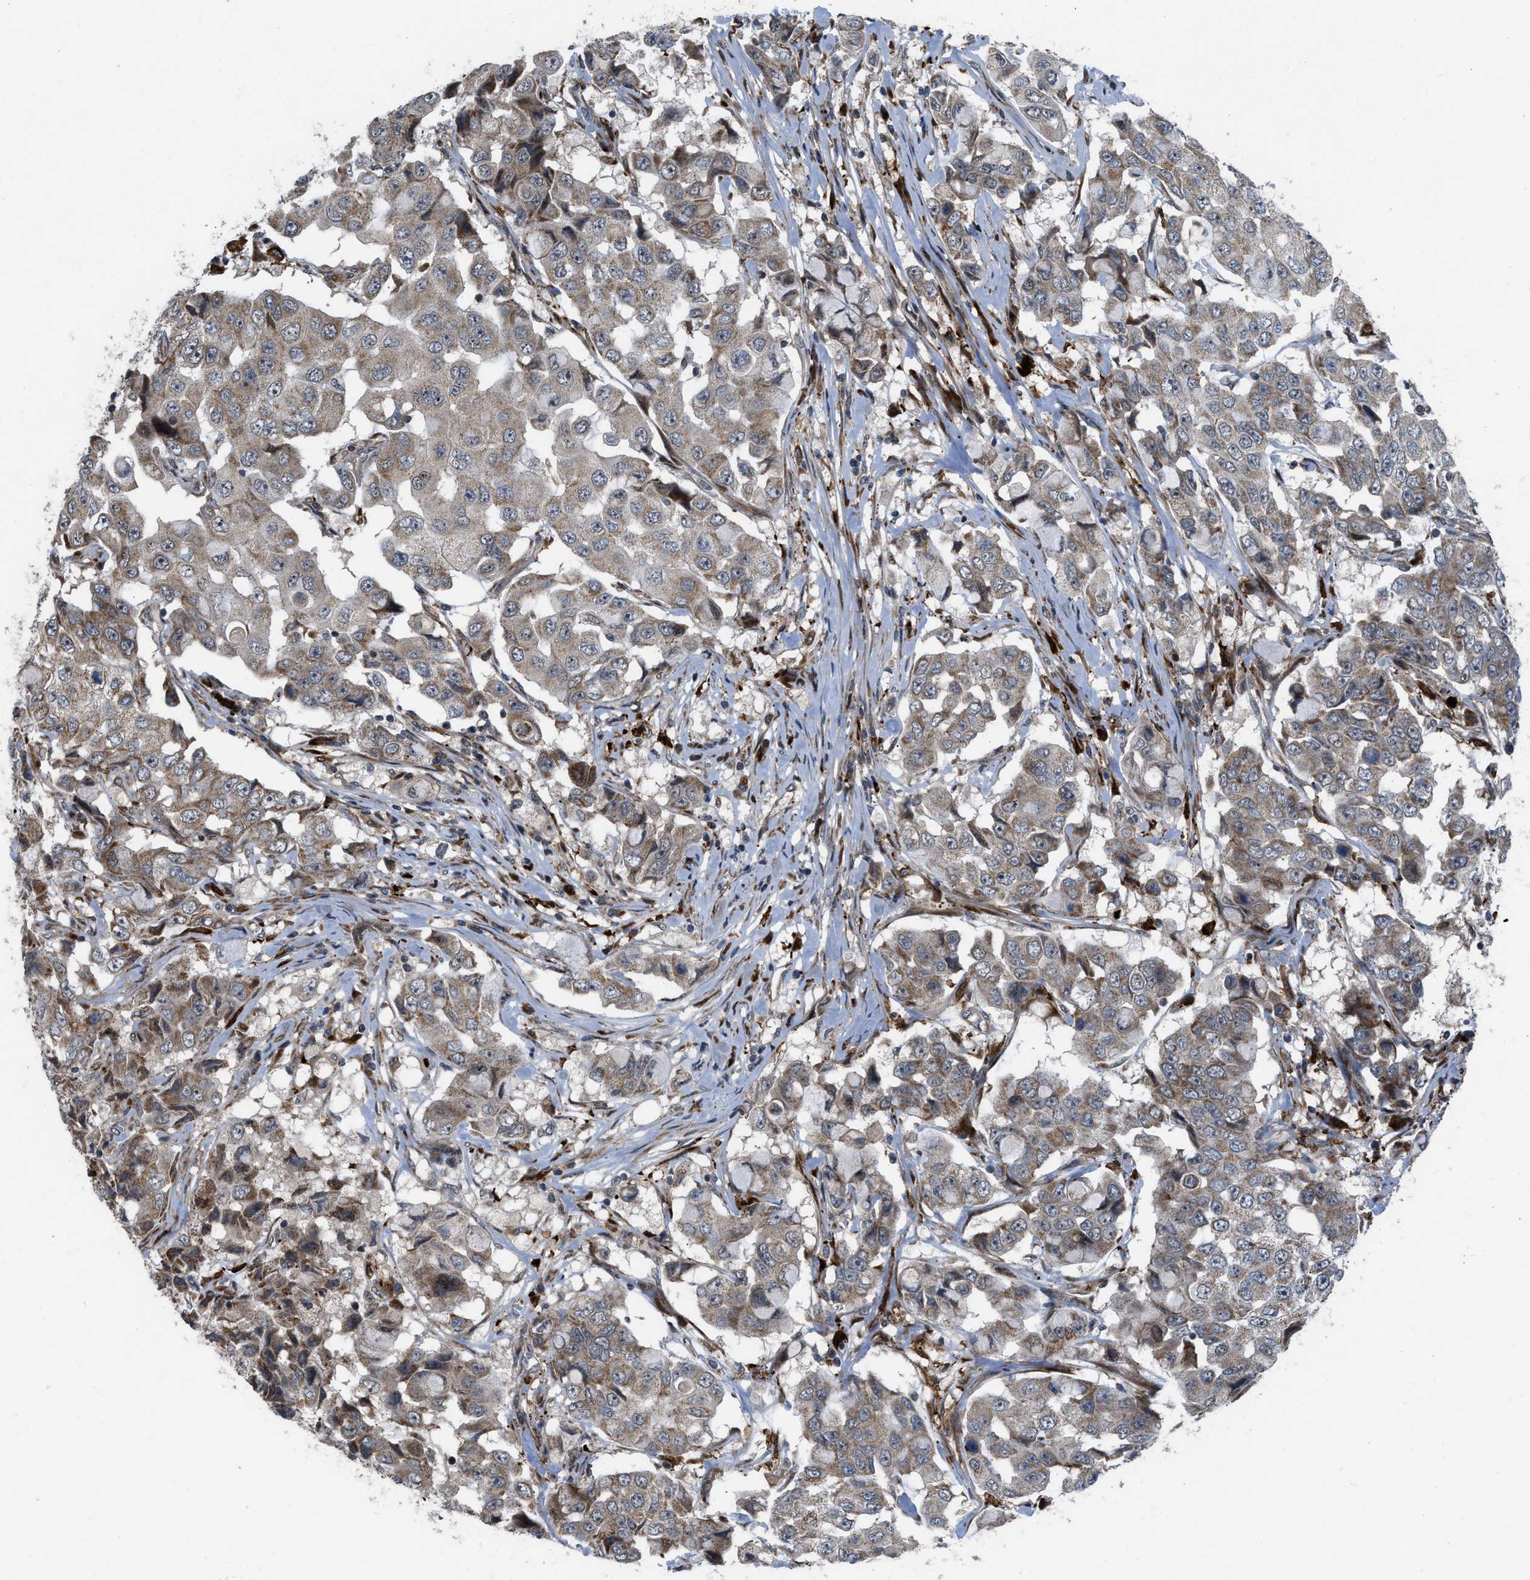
{"staining": {"intensity": "weak", "quantity": ">75%", "location": "cytoplasmic/membranous"}, "tissue": "breast cancer", "cell_type": "Tumor cells", "image_type": "cancer", "snomed": [{"axis": "morphology", "description": "Duct carcinoma"}, {"axis": "topography", "description": "Breast"}], "caption": "Breast cancer stained with DAB (3,3'-diaminobenzidine) immunohistochemistry (IHC) reveals low levels of weak cytoplasmic/membranous expression in about >75% of tumor cells.", "gene": "AP3M2", "patient": {"sex": "female", "age": 27}}